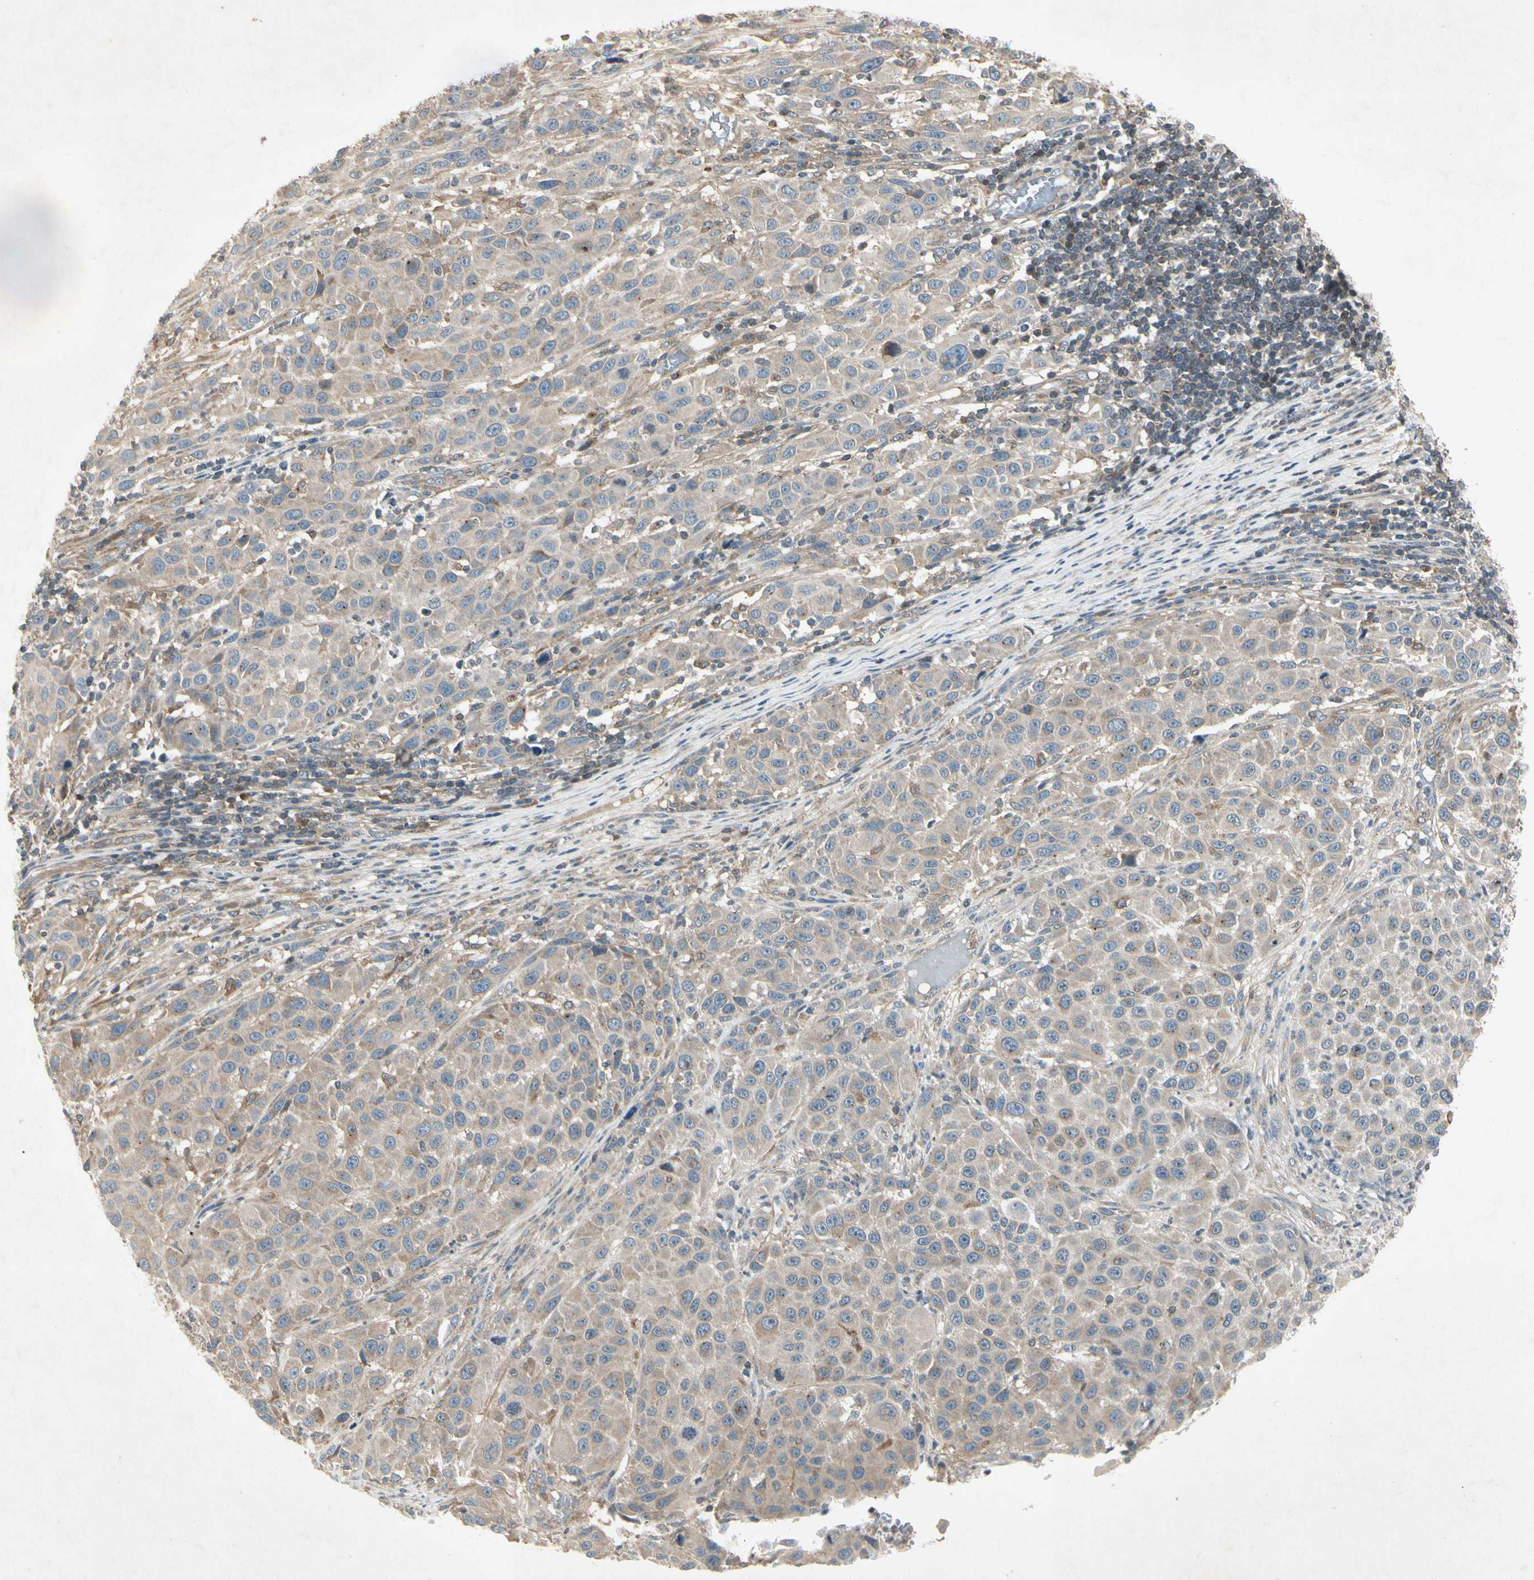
{"staining": {"intensity": "weak", "quantity": ">75%", "location": "cytoplasmic/membranous"}, "tissue": "melanoma", "cell_type": "Tumor cells", "image_type": "cancer", "snomed": [{"axis": "morphology", "description": "Malignant melanoma, Metastatic site"}, {"axis": "topography", "description": "Lymph node"}], "caption": "Melanoma tissue reveals weak cytoplasmic/membranous positivity in approximately >75% of tumor cells, visualized by immunohistochemistry. (brown staining indicates protein expression, while blue staining denotes nuclei).", "gene": "TEK", "patient": {"sex": "male", "age": 61}}